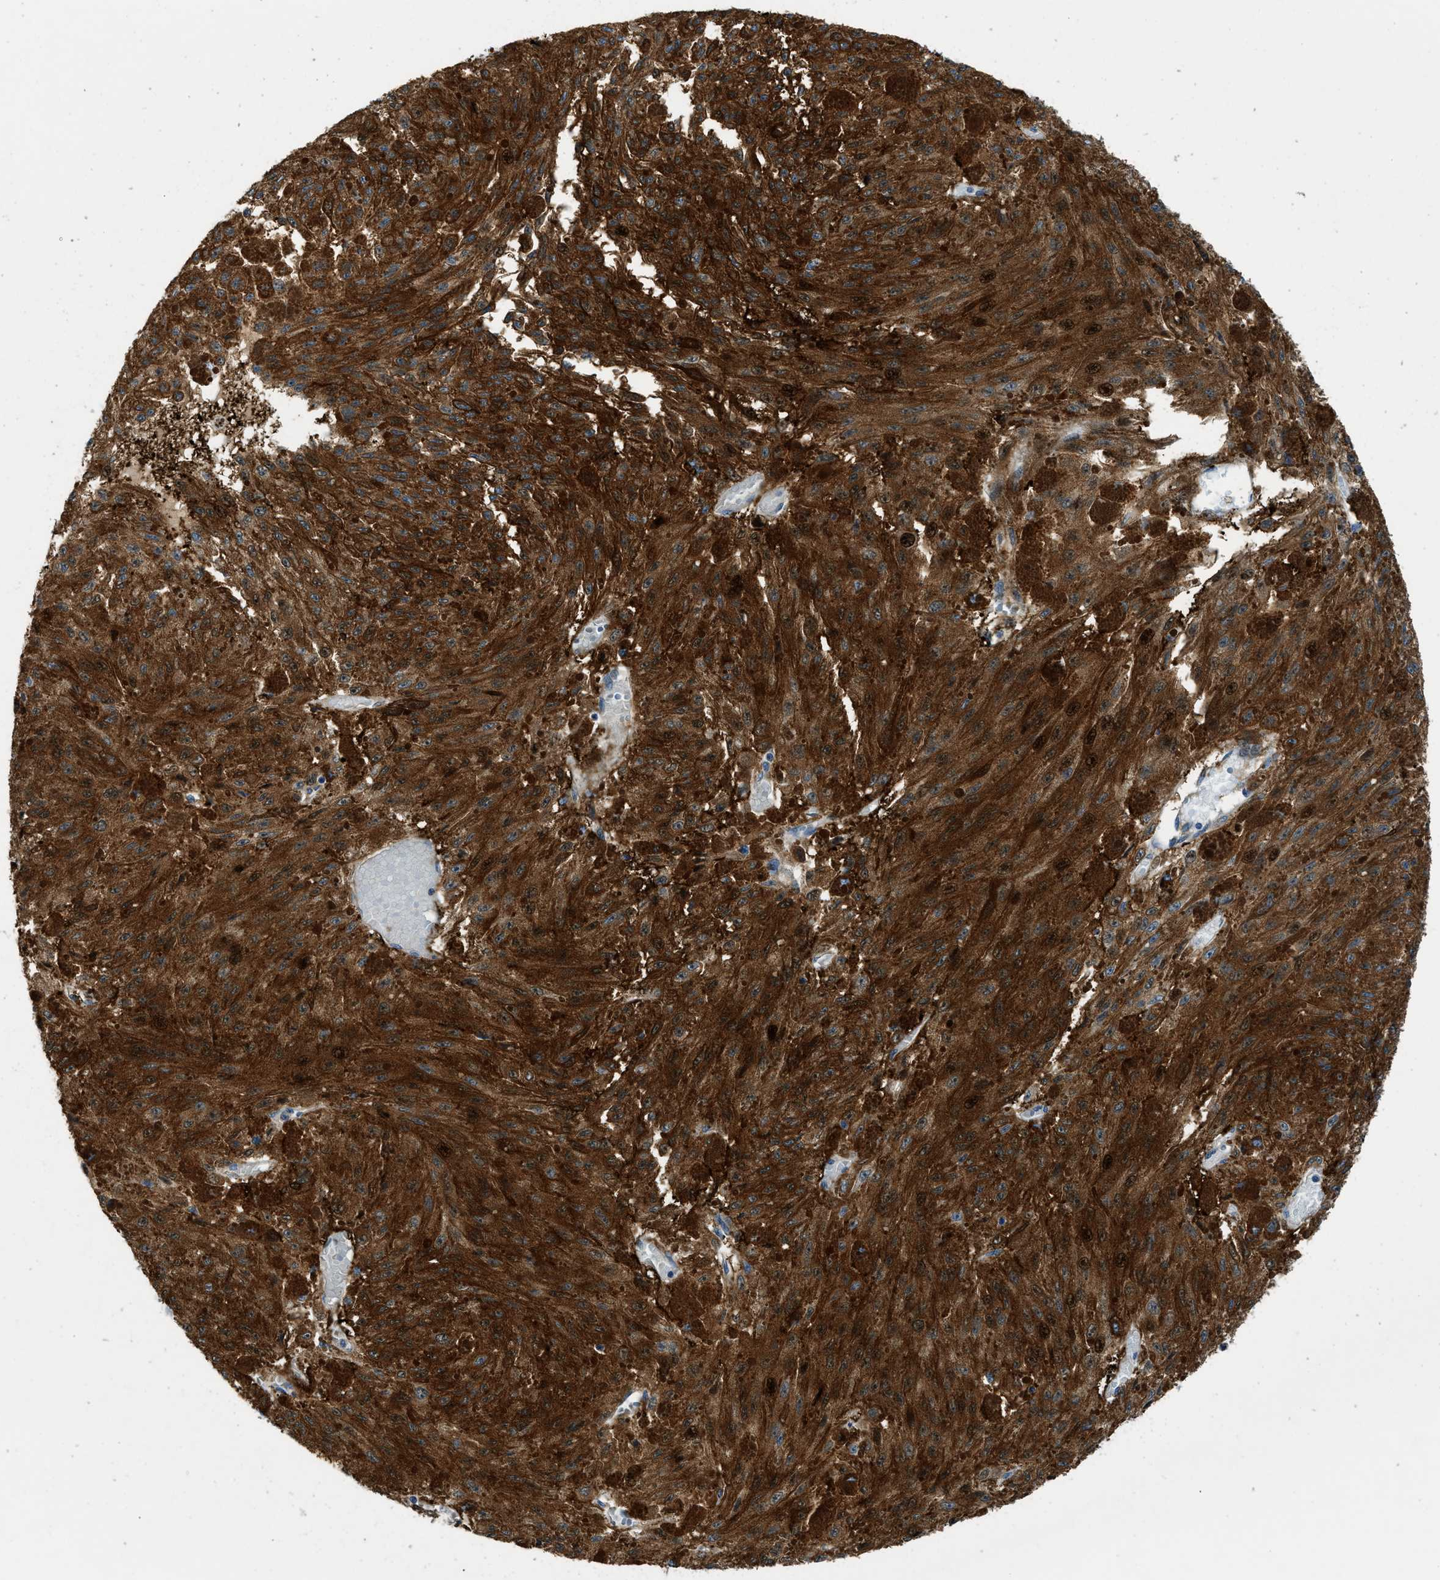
{"staining": {"intensity": "moderate", "quantity": ">75%", "location": "cytoplasmic/membranous"}, "tissue": "melanoma", "cell_type": "Tumor cells", "image_type": "cancer", "snomed": [{"axis": "morphology", "description": "Malignant melanoma, NOS"}, {"axis": "topography", "description": "Other"}], "caption": "Human malignant melanoma stained for a protein (brown) reveals moderate cytoplasmic/membranous positive expression in about >75% of tumor cells.", "gene": "TRAK2", "patient": {"sex": "male", "age": 79}}